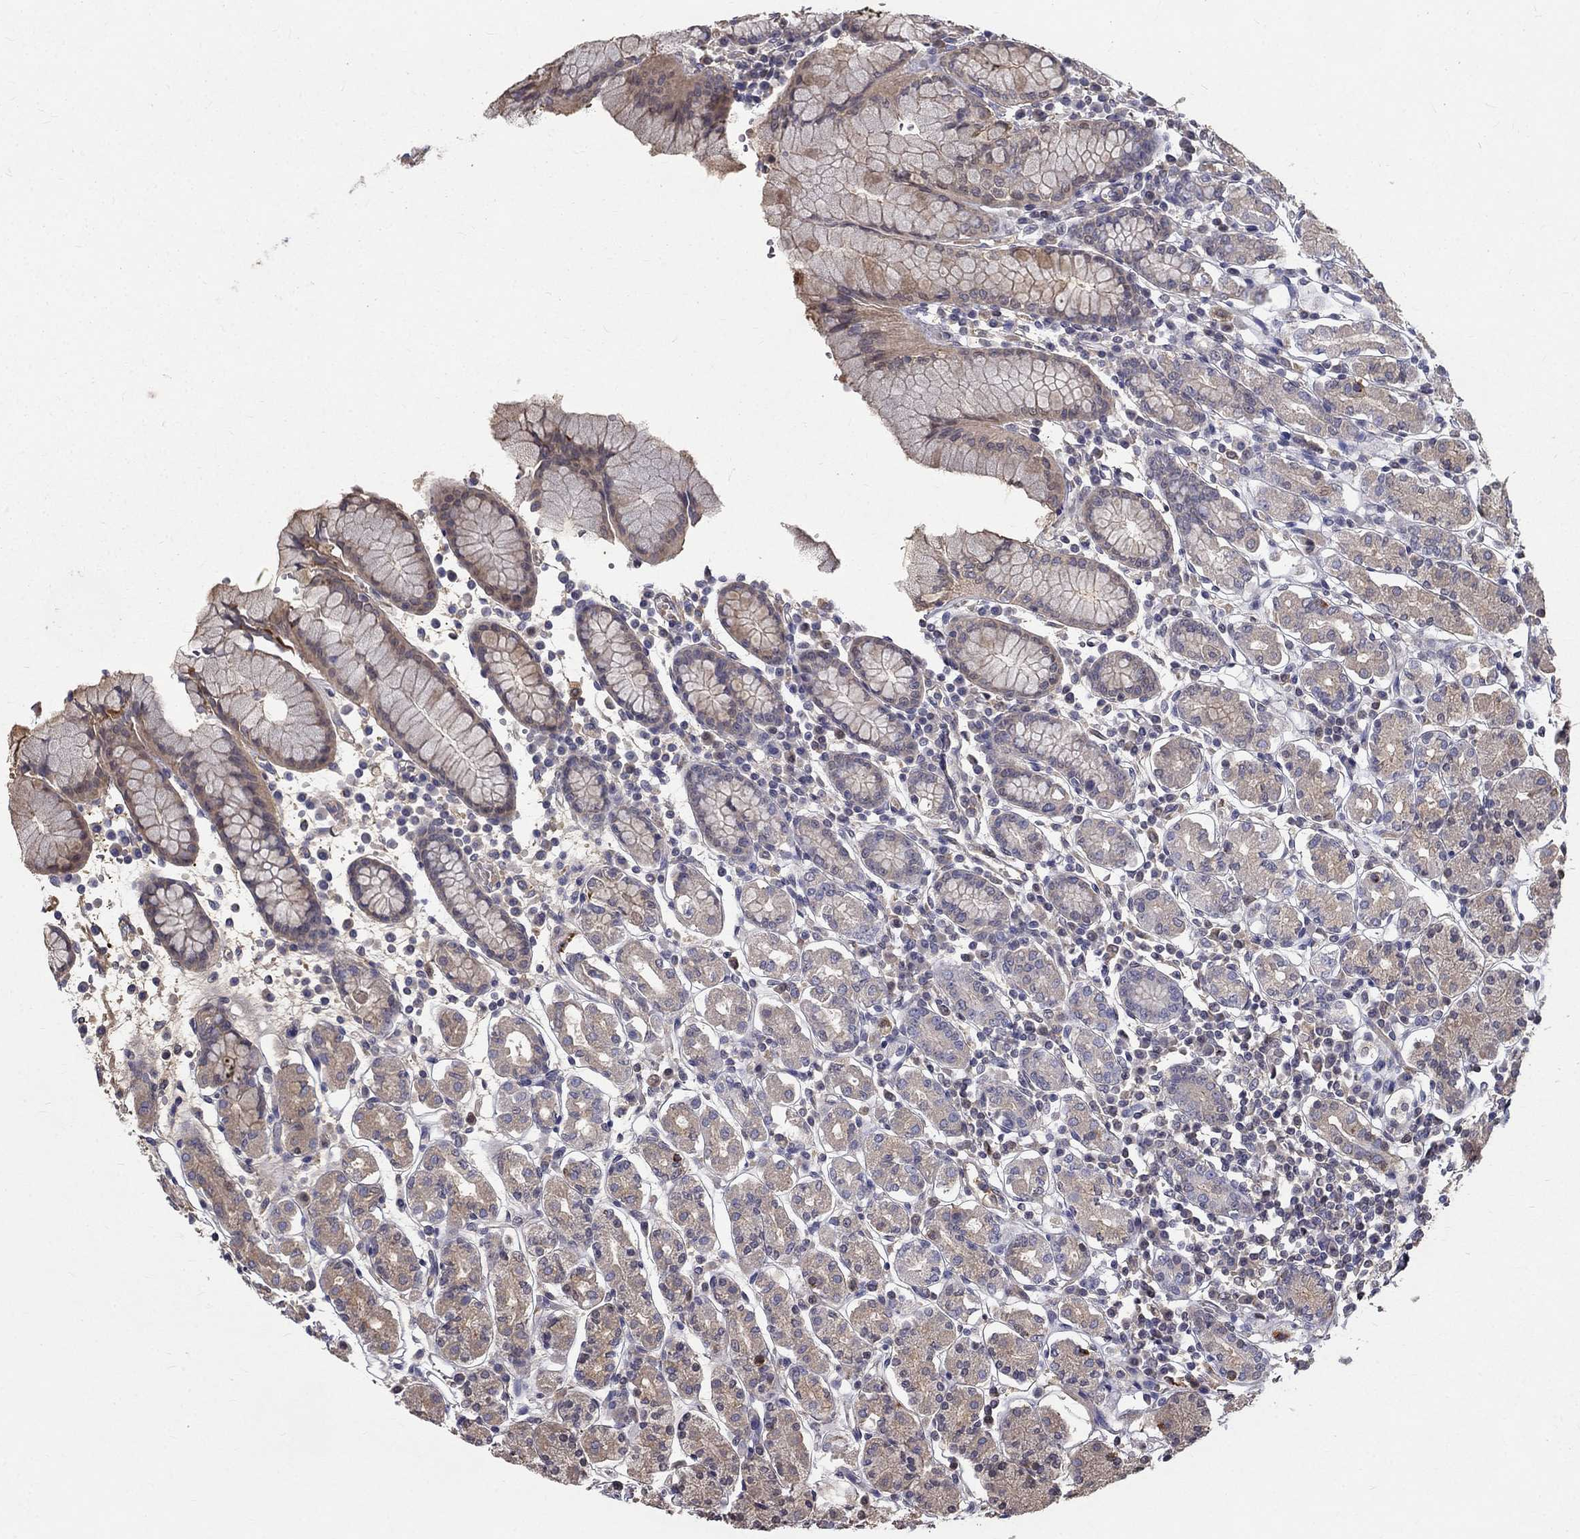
{"staining": {"intensity": "moderate", "quantity": "<25%", "location": "cytoplasmic/membranous,nuclear"}, "tissue": "stomach", "cell_type": "Glandular cells", "image_type": "normal", "snomed": [{"axis": "morphology", "description": "Normal tissue, NOS"}, {"axis": "topography", "description": "Stomach, upper"}, {"axis": "topography", "description": "Stomach"}], "caption": "Brown immunohistochemical staining in benign stomach exhibits moderate cytoplasmic/membranous,nuclear positivity in about <25% of glandular cells.", "gene": "EPDR1", "patient": {"sex": "male", "age": 62}}